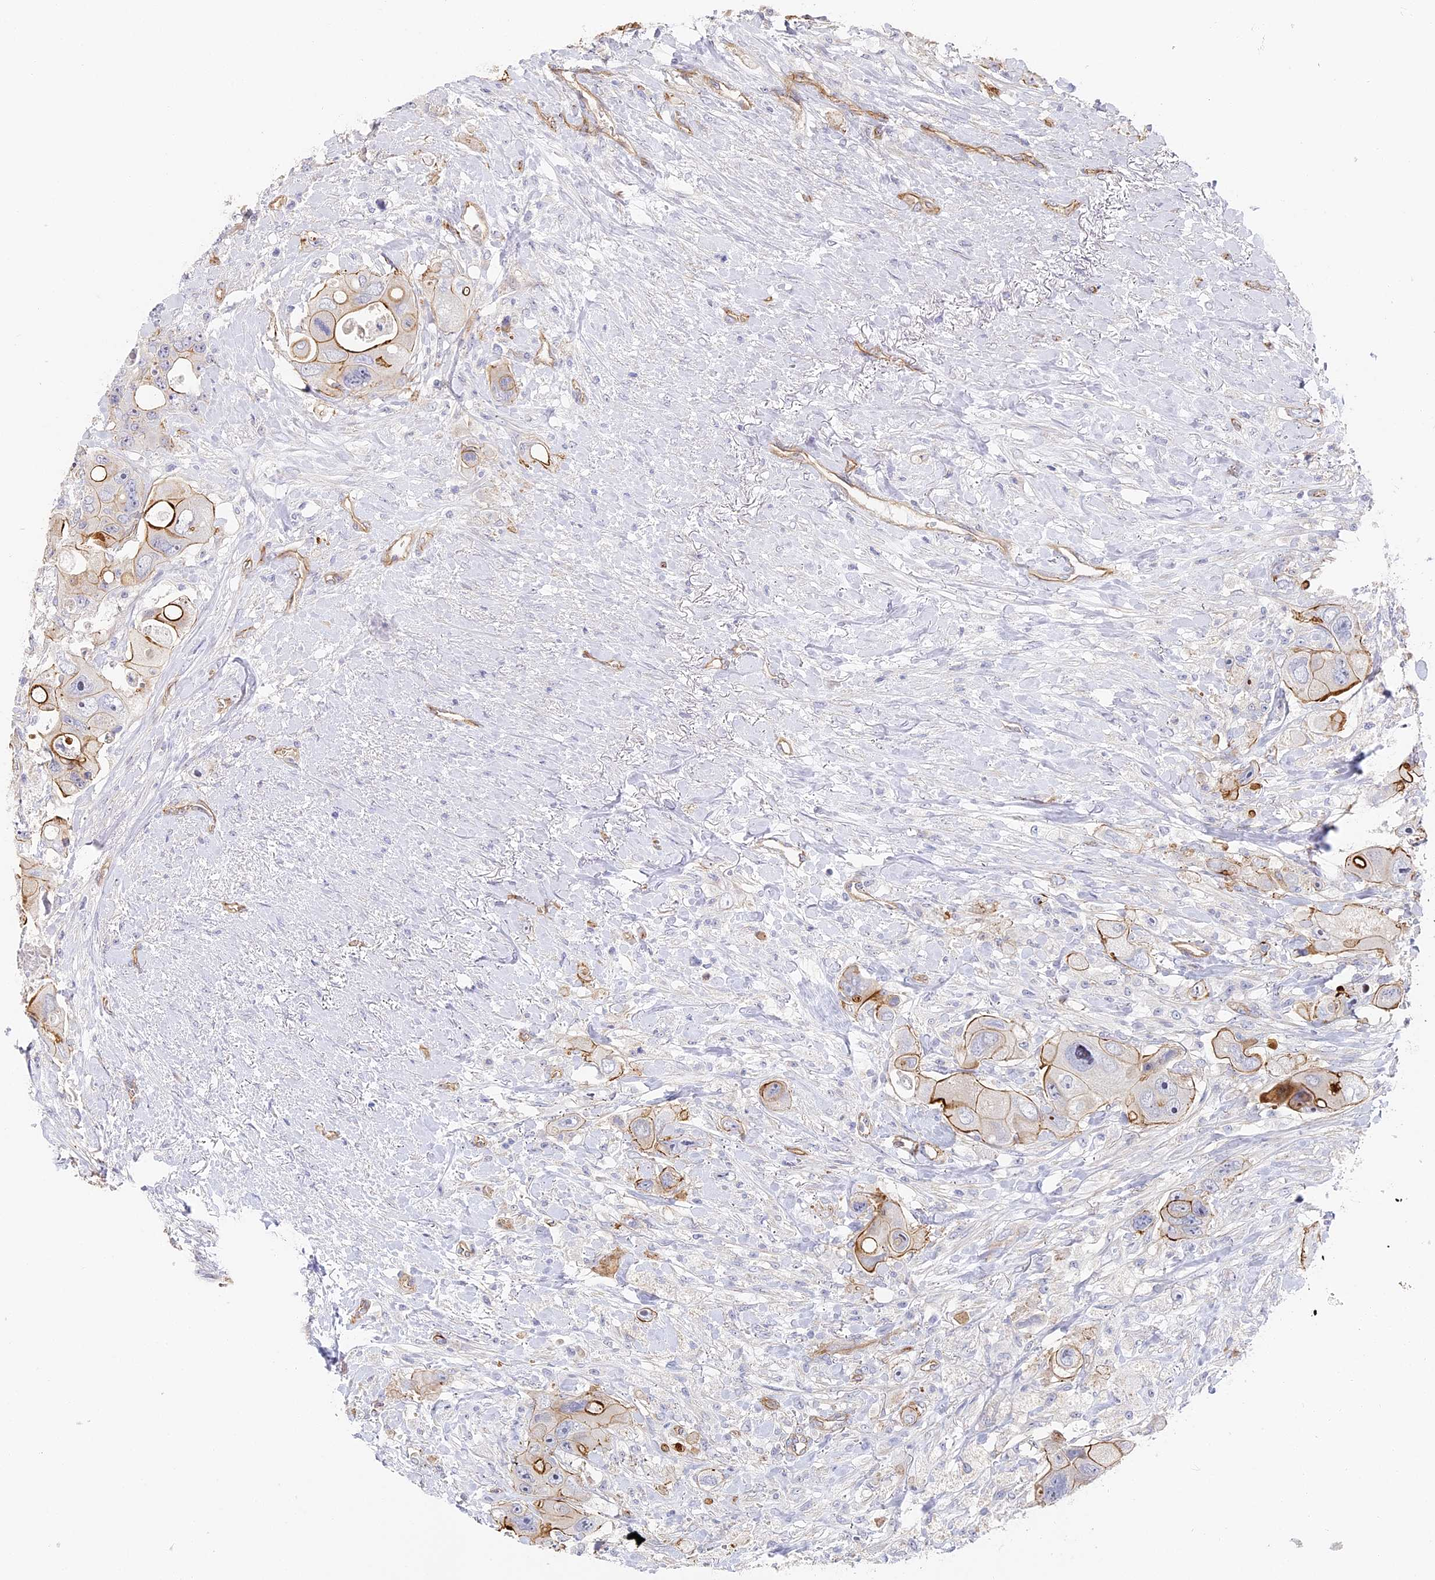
{"staining": {"intensity": "moderate", "quantity": "25%-75%", "location": "cytoplasmic/membranous"}, "tissue": "colorectal cancer", "cell_type": "Tumor cells", "image_type": "cancer", "snomed": [{"axis": "morphology", "description": "Adenocarcinoma, NOS"}, {"axis": "topography", "description": "Colon"}], "caption": "Colorectal adenocarcinoma tissue exhibits moderate cytoplasmic/membranous expression in approximately 25%-75% of tumor cells, visualized by immunohistochemistry.", "gene": "CCDC30", "patient": {"sex": "female", "age": 46}}